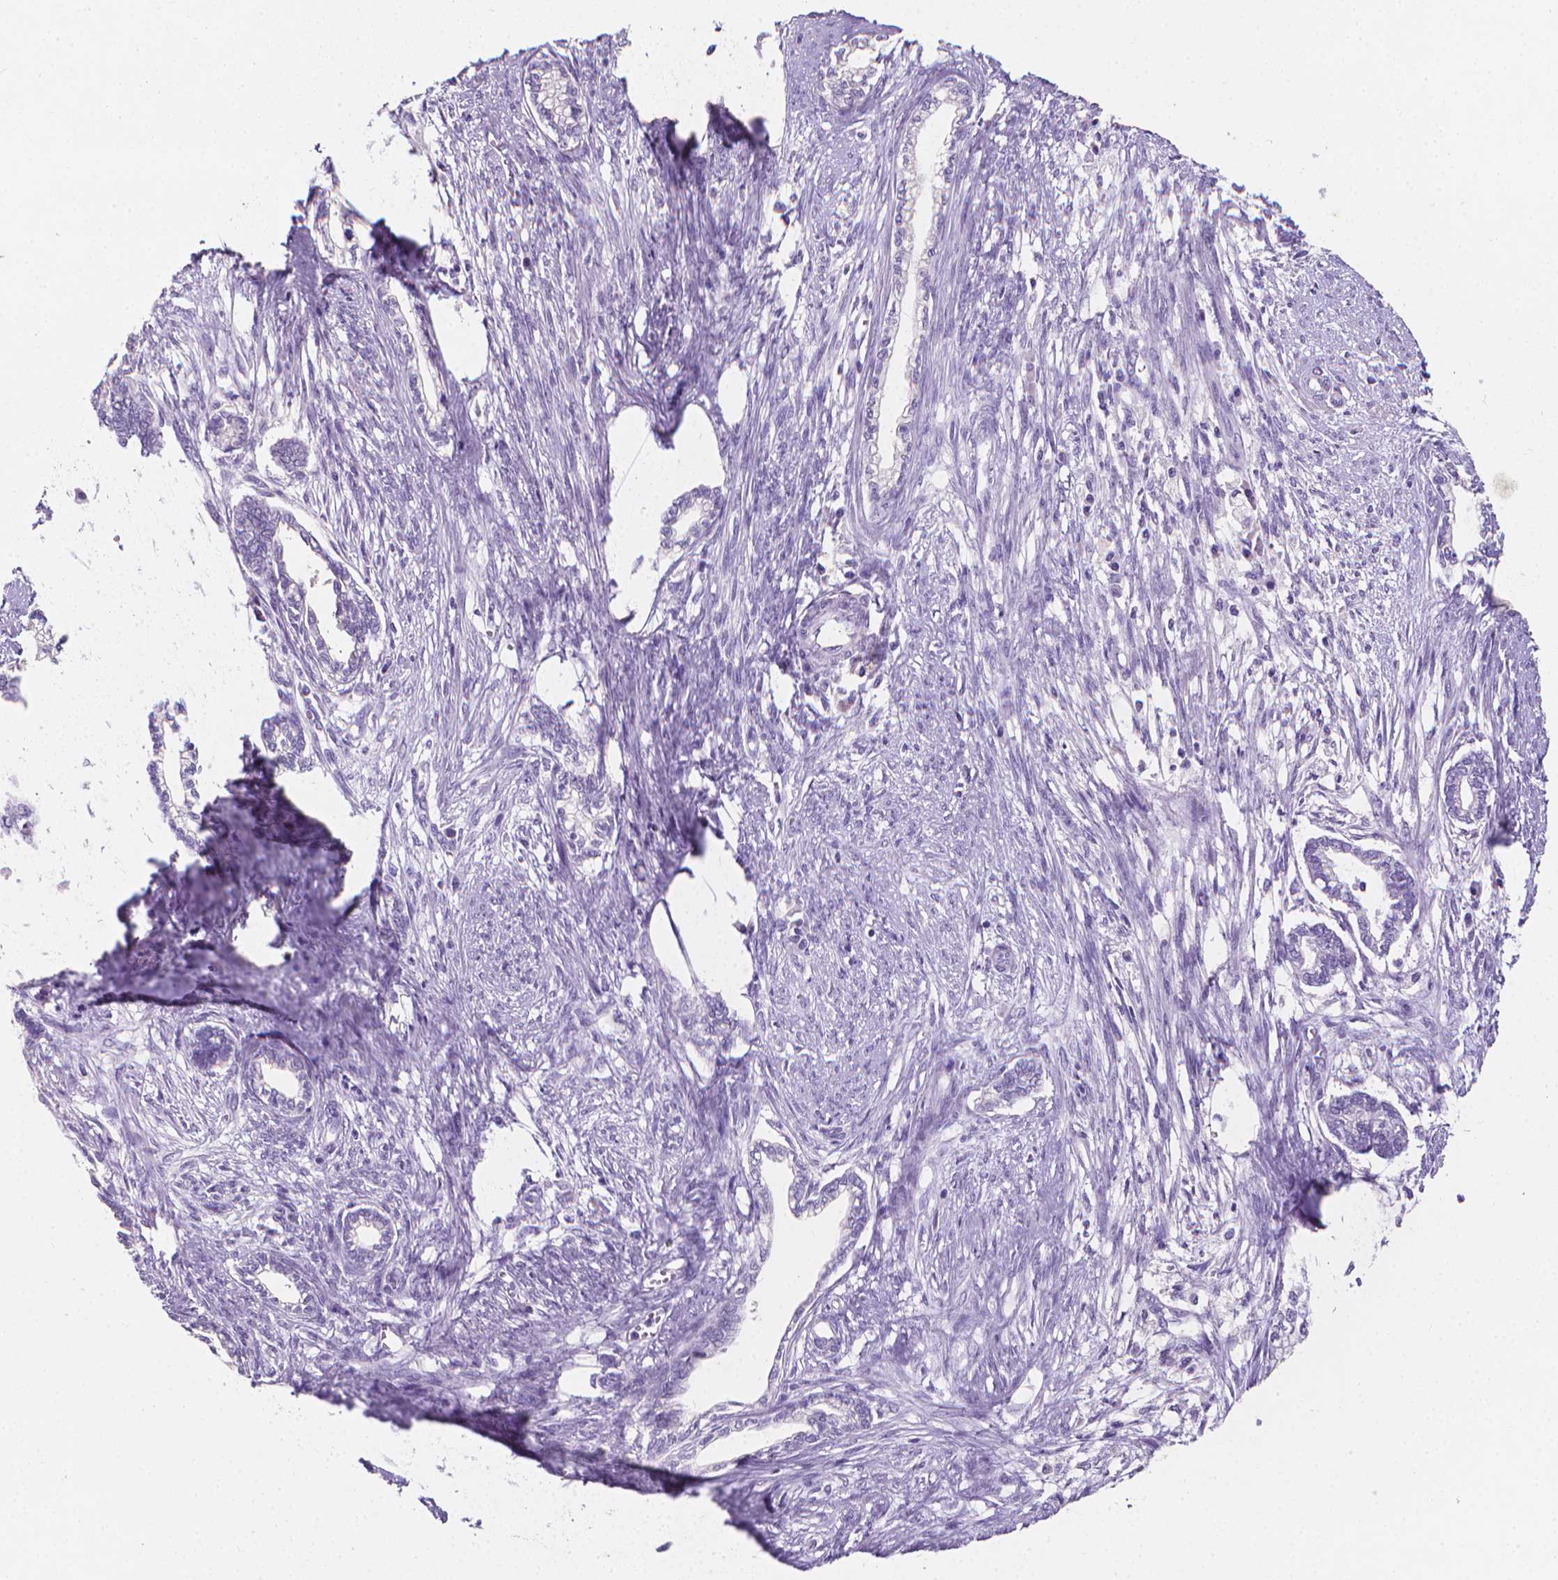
{"staining": {"intensity": "negative", "quantity": "none", "location": "none"}, "tissue": "cervical cancer", "cell_type": "Tumor cells", "image_type": "cancer", "snomed": [{"axis": "morphology", "description": "Adenocarcinoma, NOS"}, {"axis": "topography", "description": "Cervix"}], "caption": "An image of human cervical cancer (adenocarcinoma) is negative for staining in tumor cells. The staining is performed using DAB brown chromogen with nuclei counter-stained in using hematoxylin.", "gene": "XPNPEP2", "patient": {"sex": "female", "age": 62}}